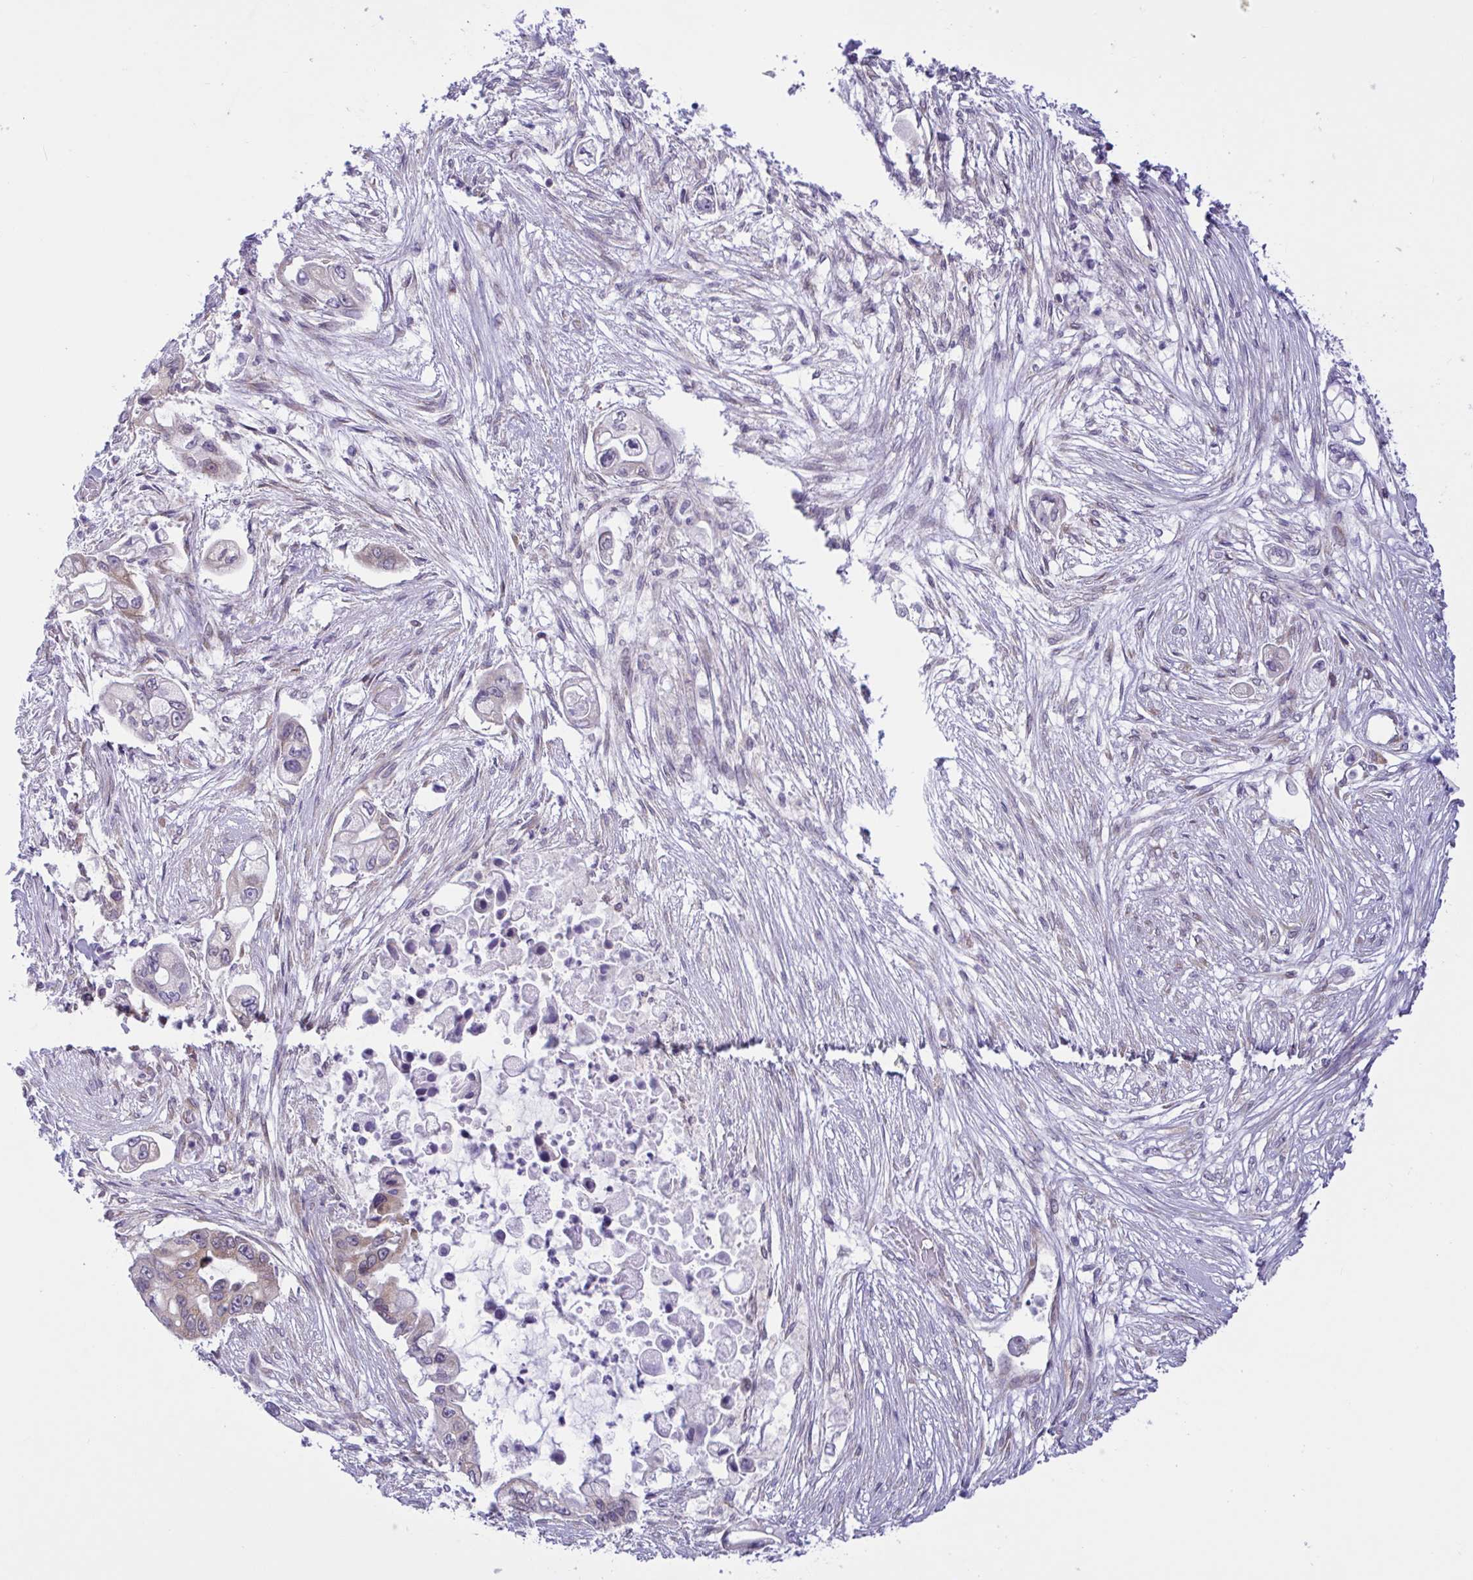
{"staining": {"intensity": "weak", "quantity": "<25%", "location": "cytoplasmic/membranous"}, "tissue": "pancreatic cancer", "cell_type": "Tumor cells", "image_type": "cancer", "snomed": [{"axis": "morphology", "description": "Adenocarcinoma, NOS"}, {"axis": "topography", "description": "Pancreas"}], "caption": "Immunohistochemistry (IHC) of human pancreatic adenocarcinoma demonstrates no staining in tumor cells.", "gene": "CAMLG", "patient": {"sex": "female", "age": 69}}